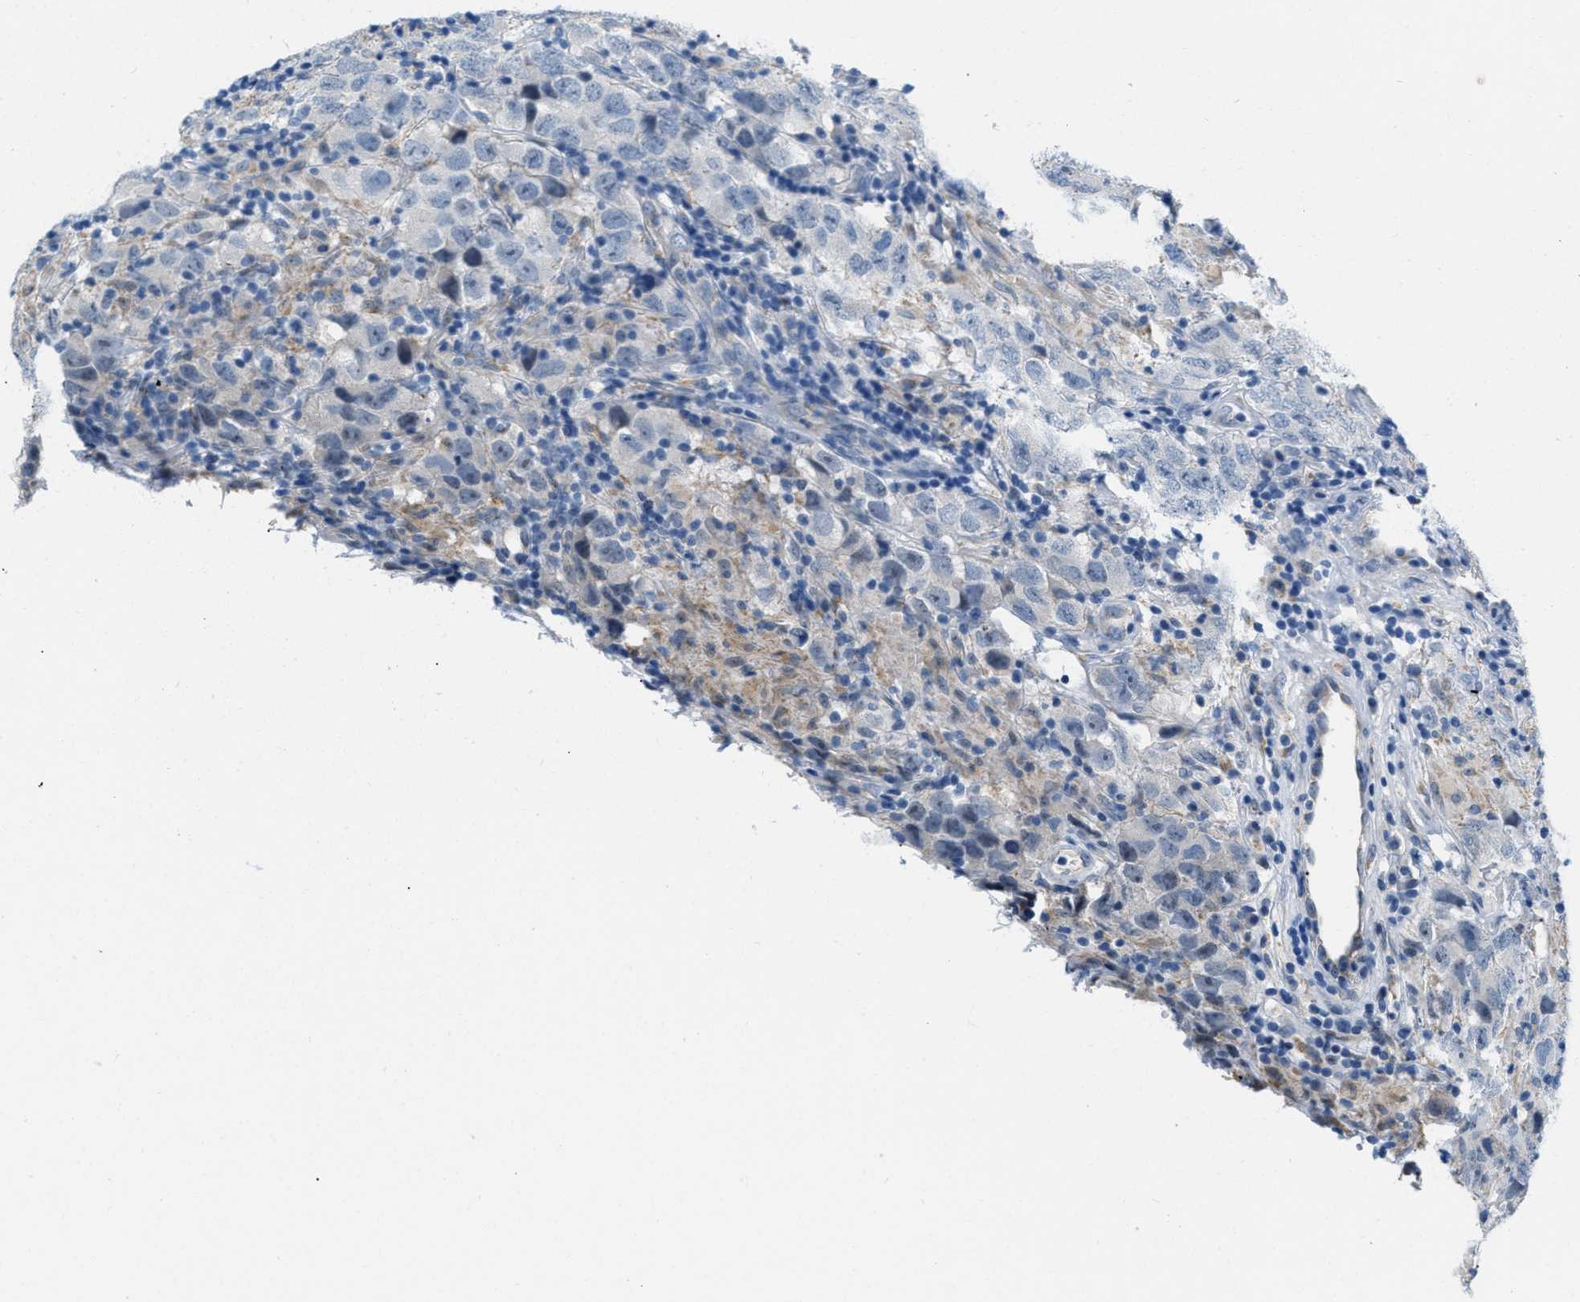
{"staining": {"intensity": "negative", "quantity": "none", "location": "none"}, "tissue": "testis cancer", "cell_type": "Tumor cells", "image_type": "cancer", "snomed": [{"axis": "morphology", "description": "Carcinoma, Embryonal, NOS"}, {"axis": "topography", "description": "Testis"}], "caption": "Histopathology image shows no significant protein staining in tumor cells of embryonal carcinoma (testis).", "gene": "PHRF1", "patient": {"sex": "male", "age": 21}}